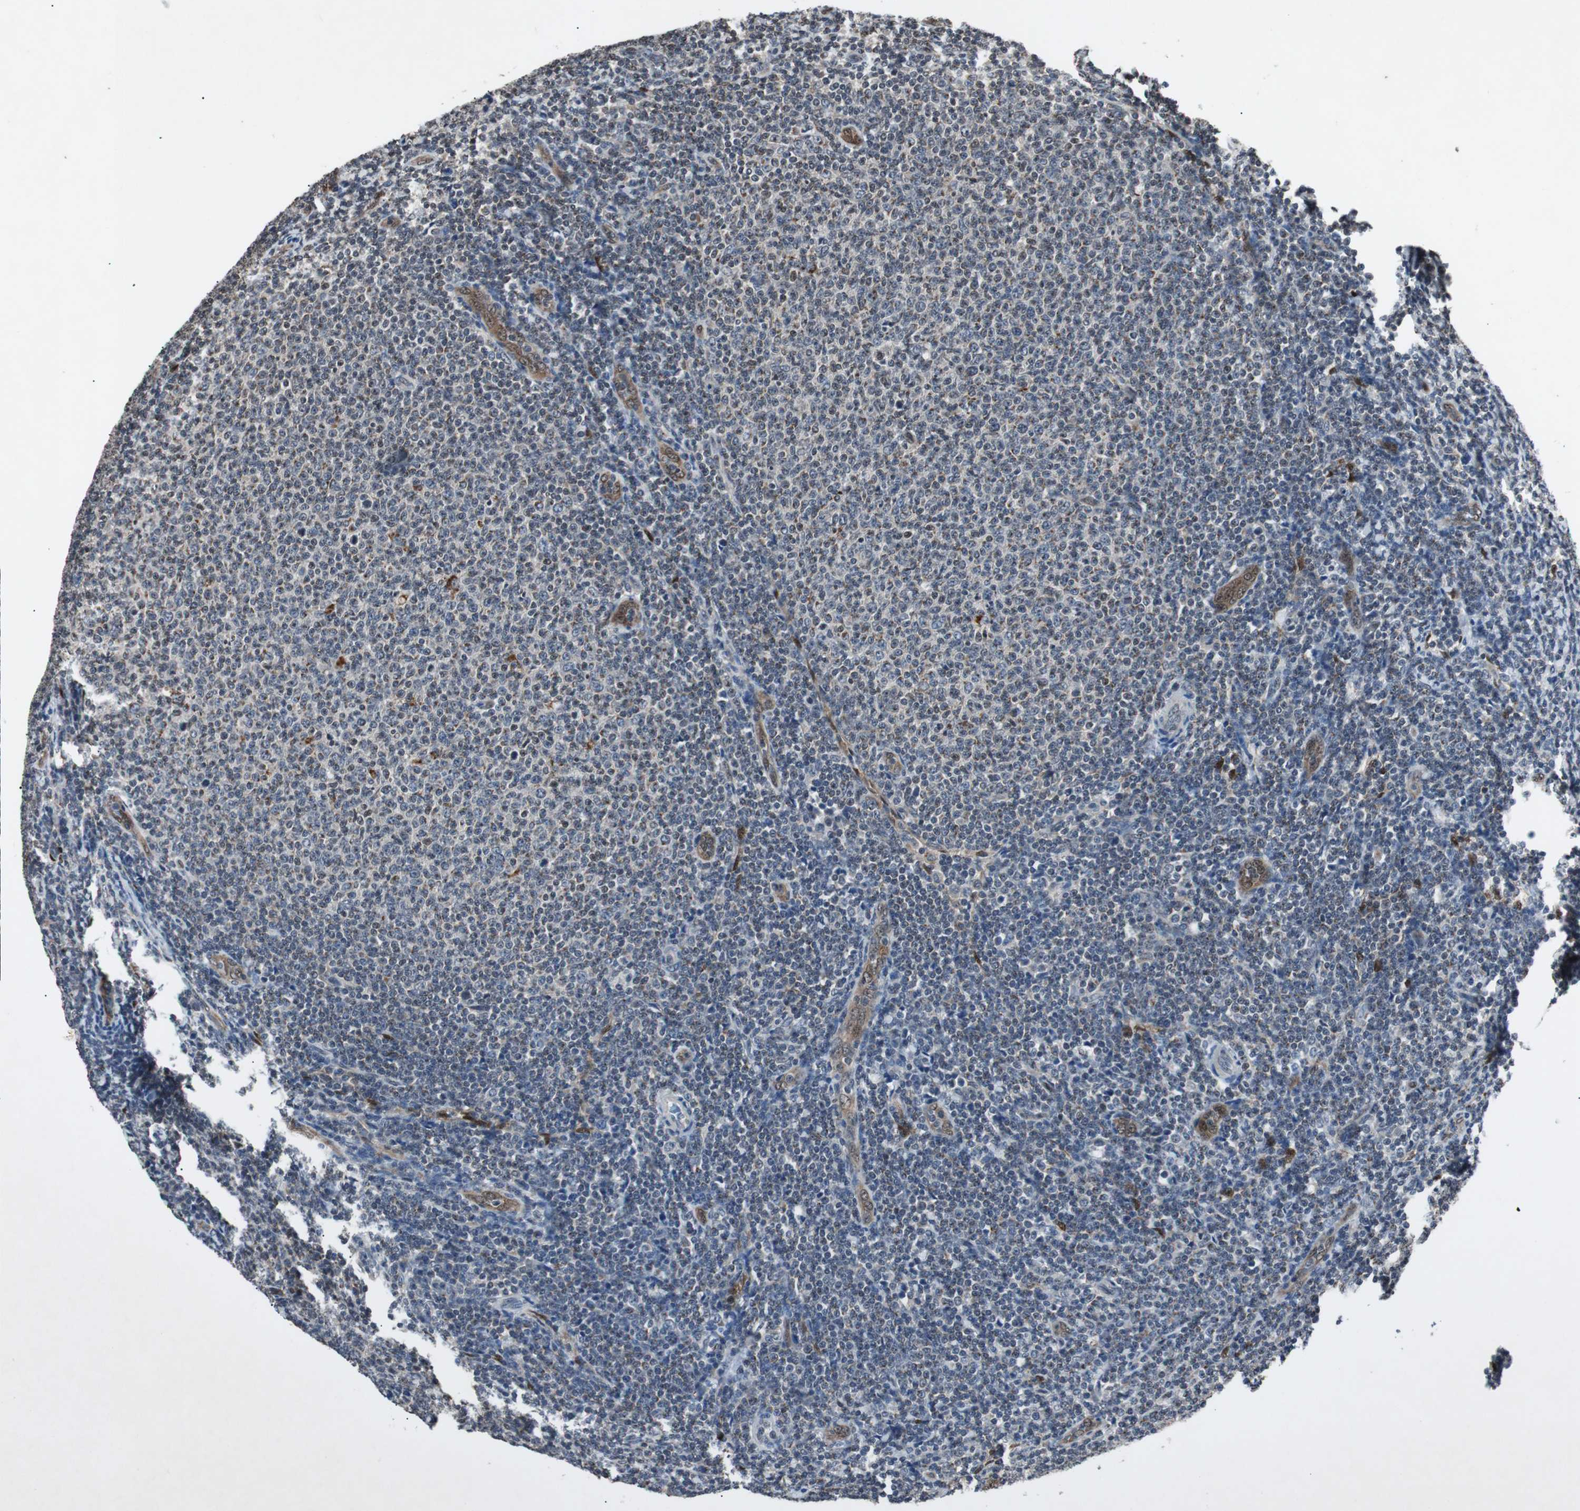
{"staining": {"intensity": "negative", "quantity": "none", "location": "none"}, "tissue": "lymphoma", "cell_type": "Tumor cells", "image_type": "cancer", "snomed": [{"axis": "morphology", "description": "Malignant lymphoma, non-Hodgkin's type, Low grade"}, {"axis": "topography", "description": "Lymph node"}], "caption": "An image of human low-grade malignant lymphoma, non-Hodgkin's type is negative for staining in tumor cells.", "gene": "SMAD1", "patient": {"sex": "male", "age": 66}}